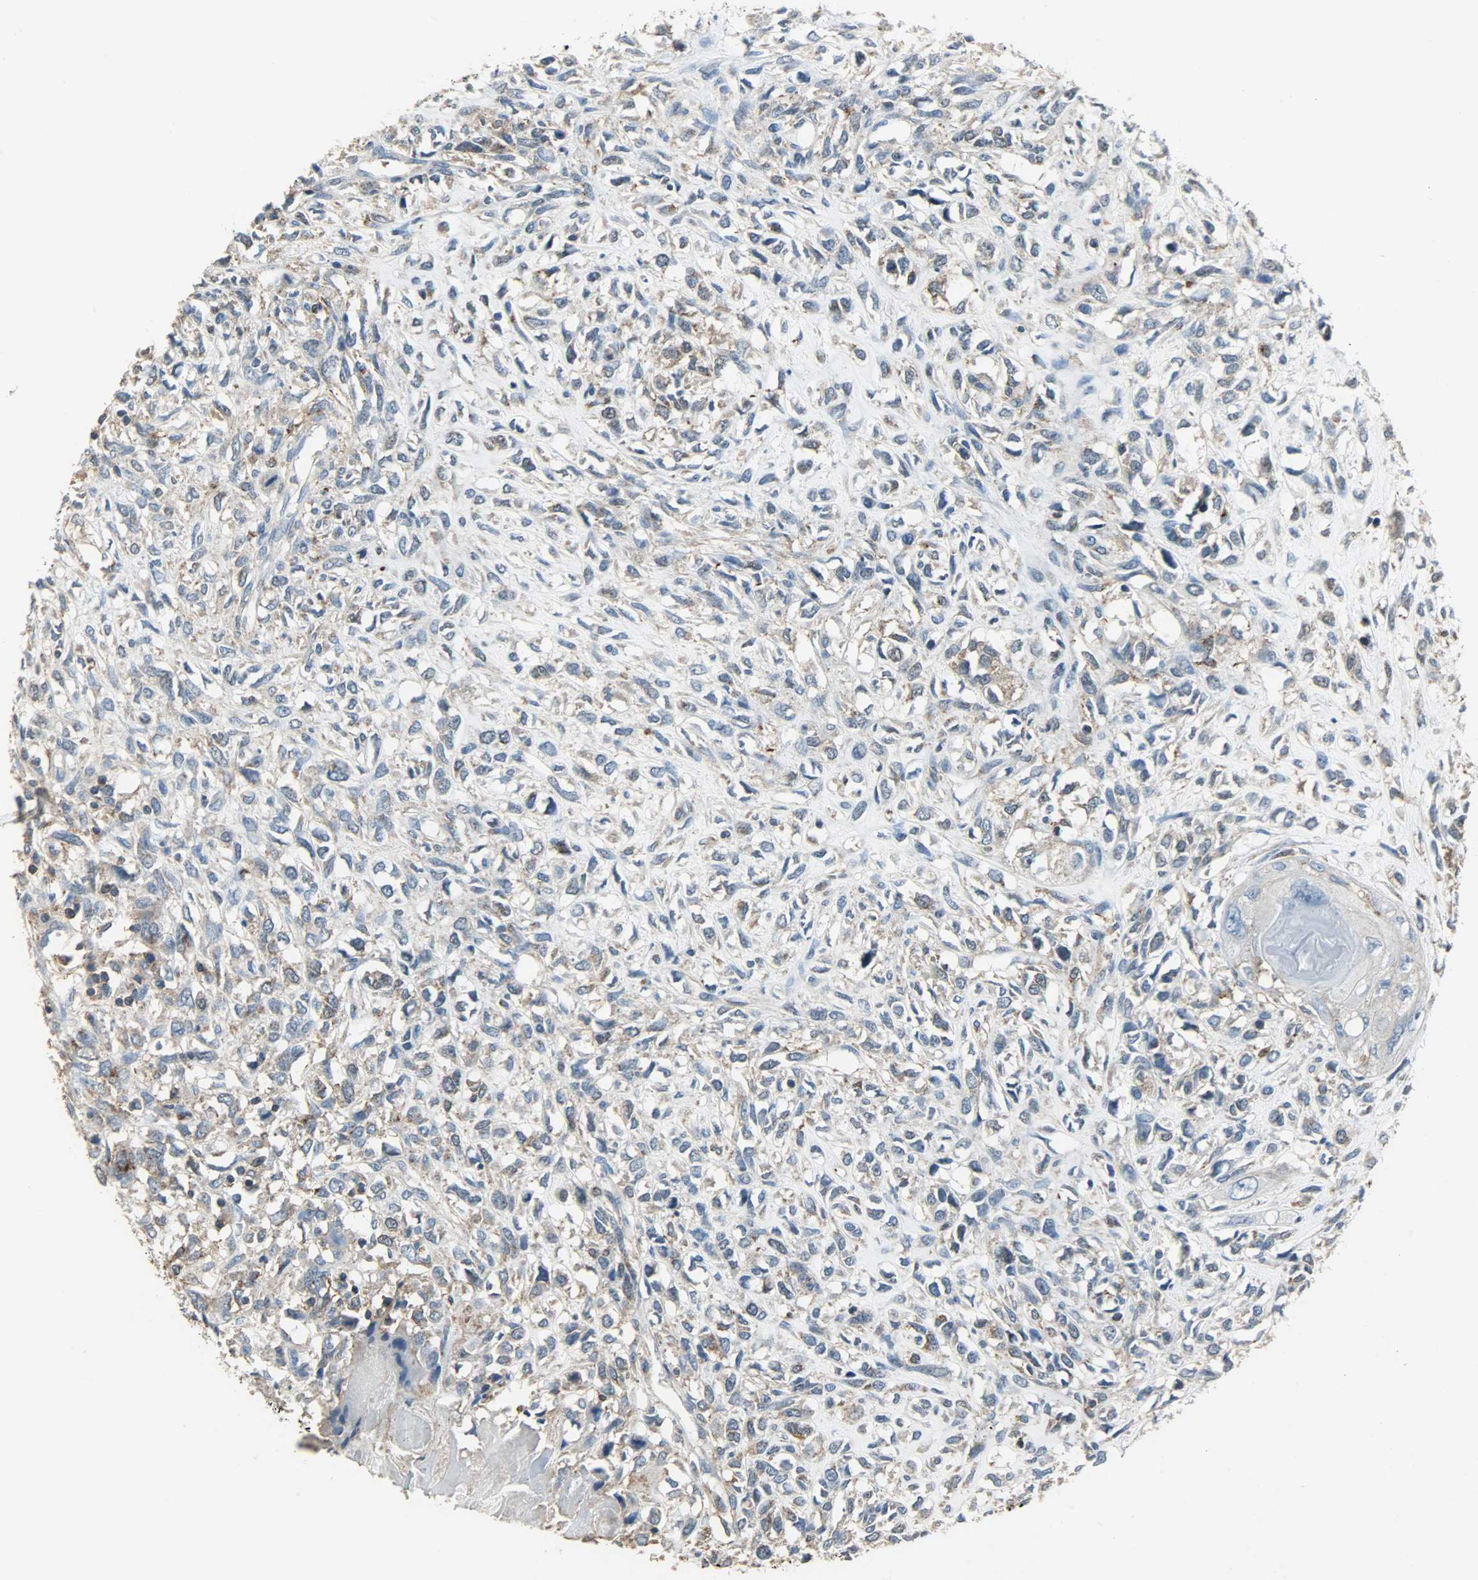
{"staining": {"intensity": "weak", "quantity": ">75%", "location": "cytoplasmic/membranous"}, "tissue": "head and neck cancer", "cell_type": "Tumor cells", "image_type": "cancer", "snomed": [{"axis": "morphology", "description": "Necrosis, NOS"}, {"axis": "morphology", "description": "Neoplasm, malignant, NOS"}, {"axis": "topography", "description": "Salivary gland"}, {"axis": "topography", "description": "Head-Neck"}], "caption": "The micrograph shows staining of head and neck cancer (neoplasm (malignant)), revealing weak cytoplasmic/membranous protein positivity (brown color) within tumor cells.", "gene": "DNAJA4", "patient": {"sex": "male", "age": 43}}